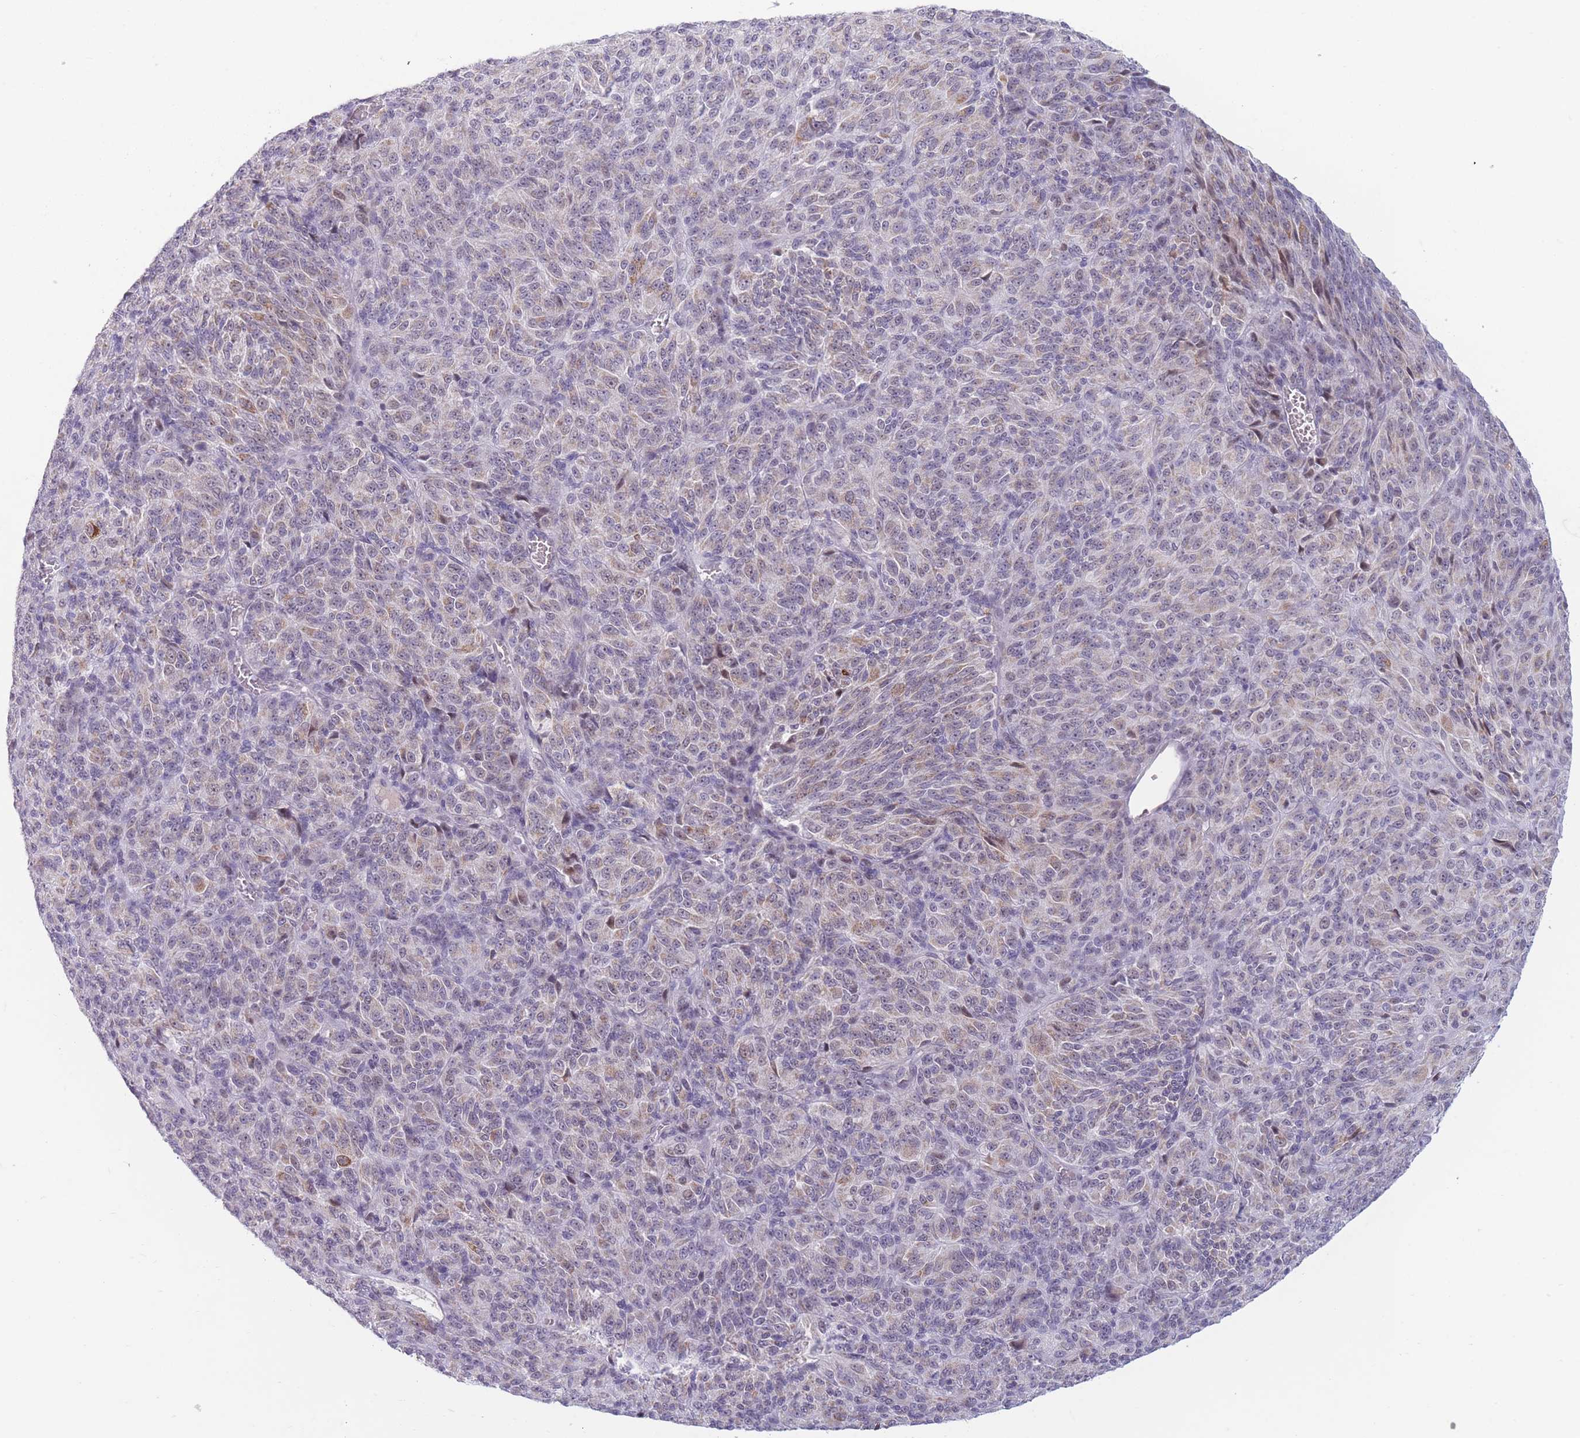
{"staining": {"intensity": "weak", "quantity": "<25%", "location": "nuclear"}, "tissue": "melanoma", "cell_type": "Tumor cells", "image_type": "cancer", "snomed": [{"axis": "morphology", "description": "Malignant melanoma, Metastatic site"}, {"axis": "topography", "description": "Brain"}], "caption": "A histopathology image of human melanoma is negative for staining in tumor cells.", "gene": "ARID3B", "patient": {"sex": "female", "age": 56}}